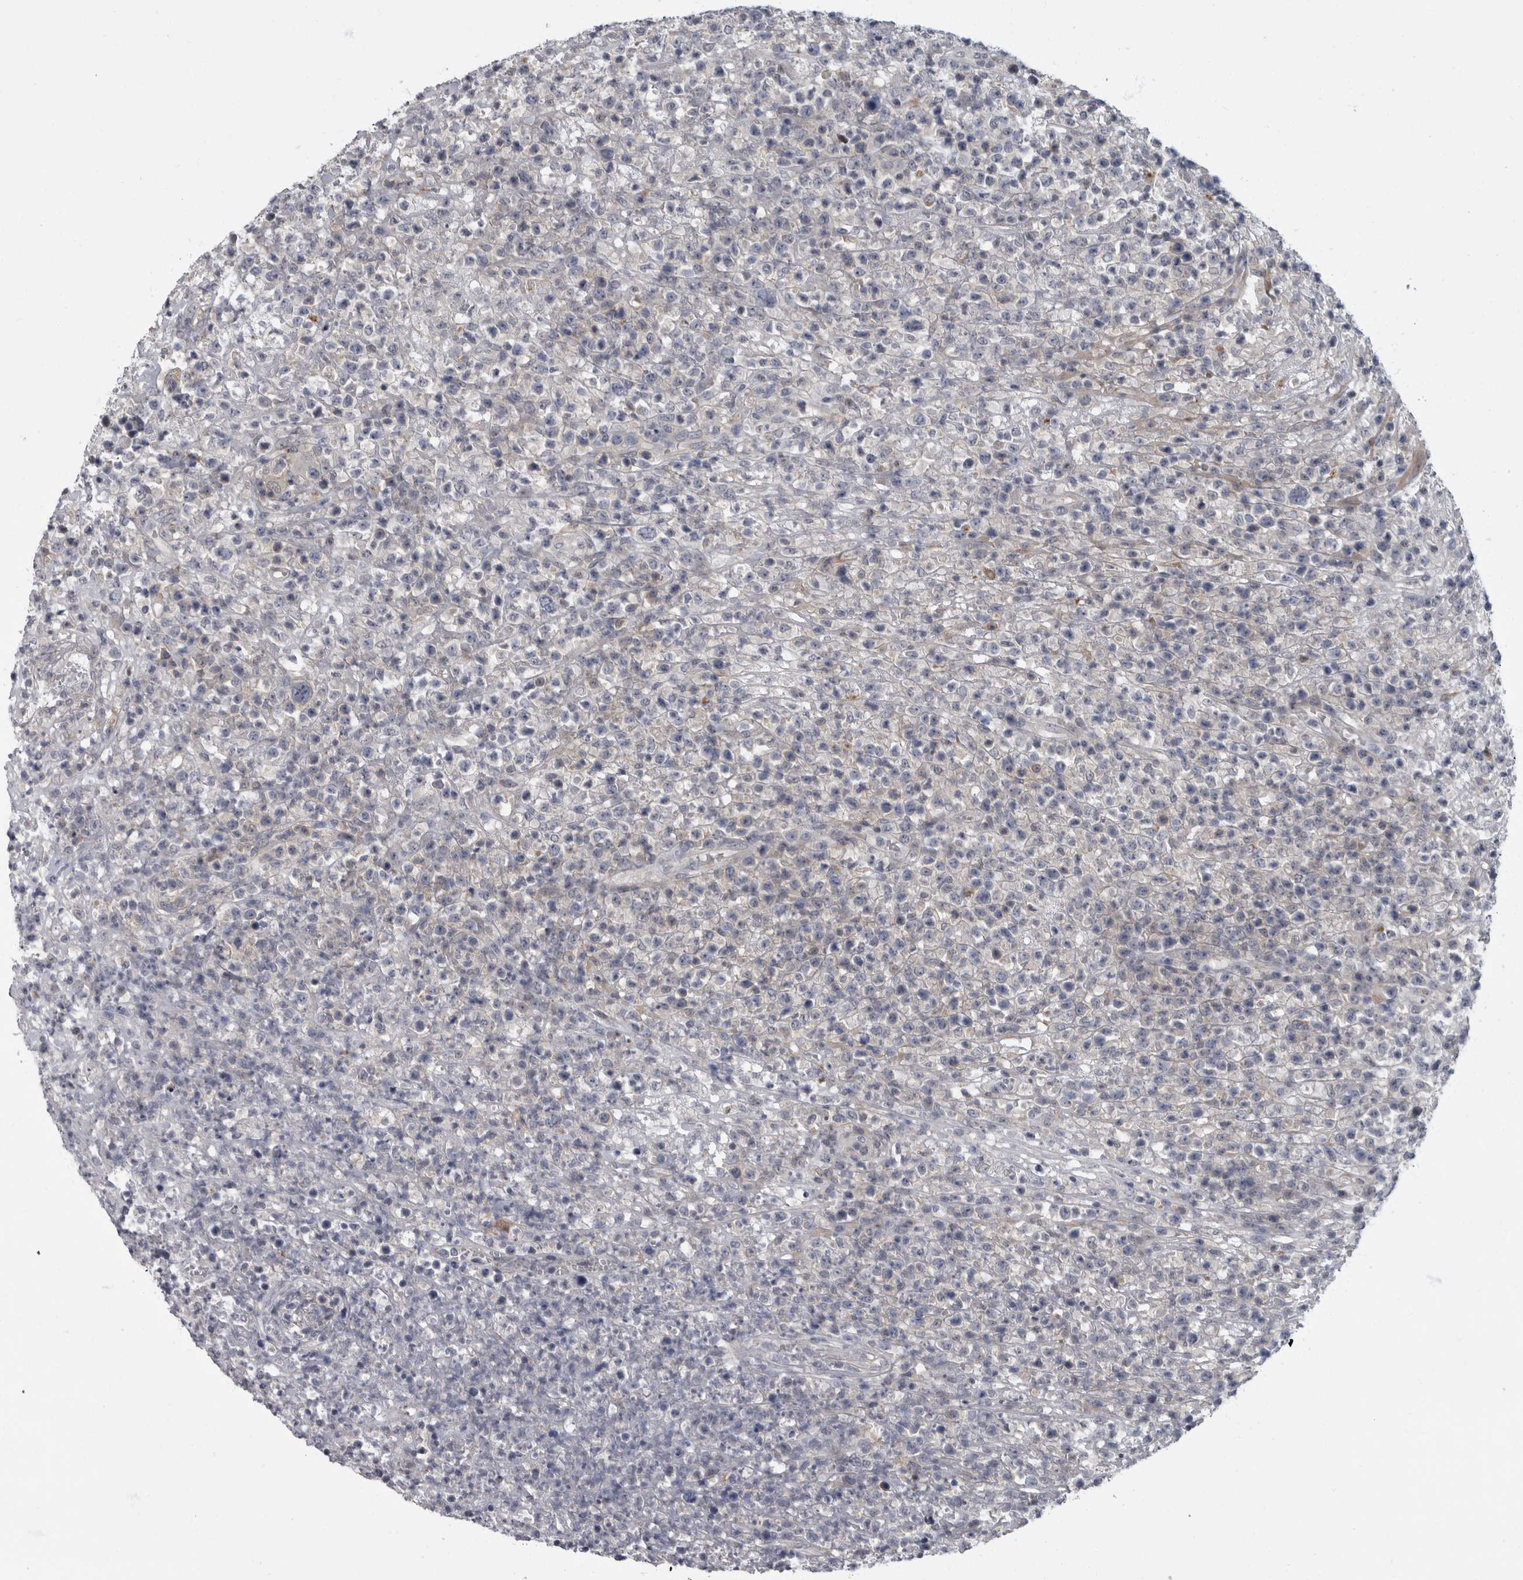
{"staining": {"intensity": "negative", "quantity": "none", "location": "none"}, "tissue": "lymphoma", "cell_type": "Tumor cells", "image_type": "cancer", "snomed": [{"axis": "morphology", "description": "Malignant lymphoma, non-Hodgkin's type, High grade"}, {"axis": "topography", "description": "Colon"}], "caption": "Immunohistochemistry (IHC) of lymphoma shows no positivity in tumor cells.", "gene": "PDE7A", "patient": {"sex": "female", "age": 53}}